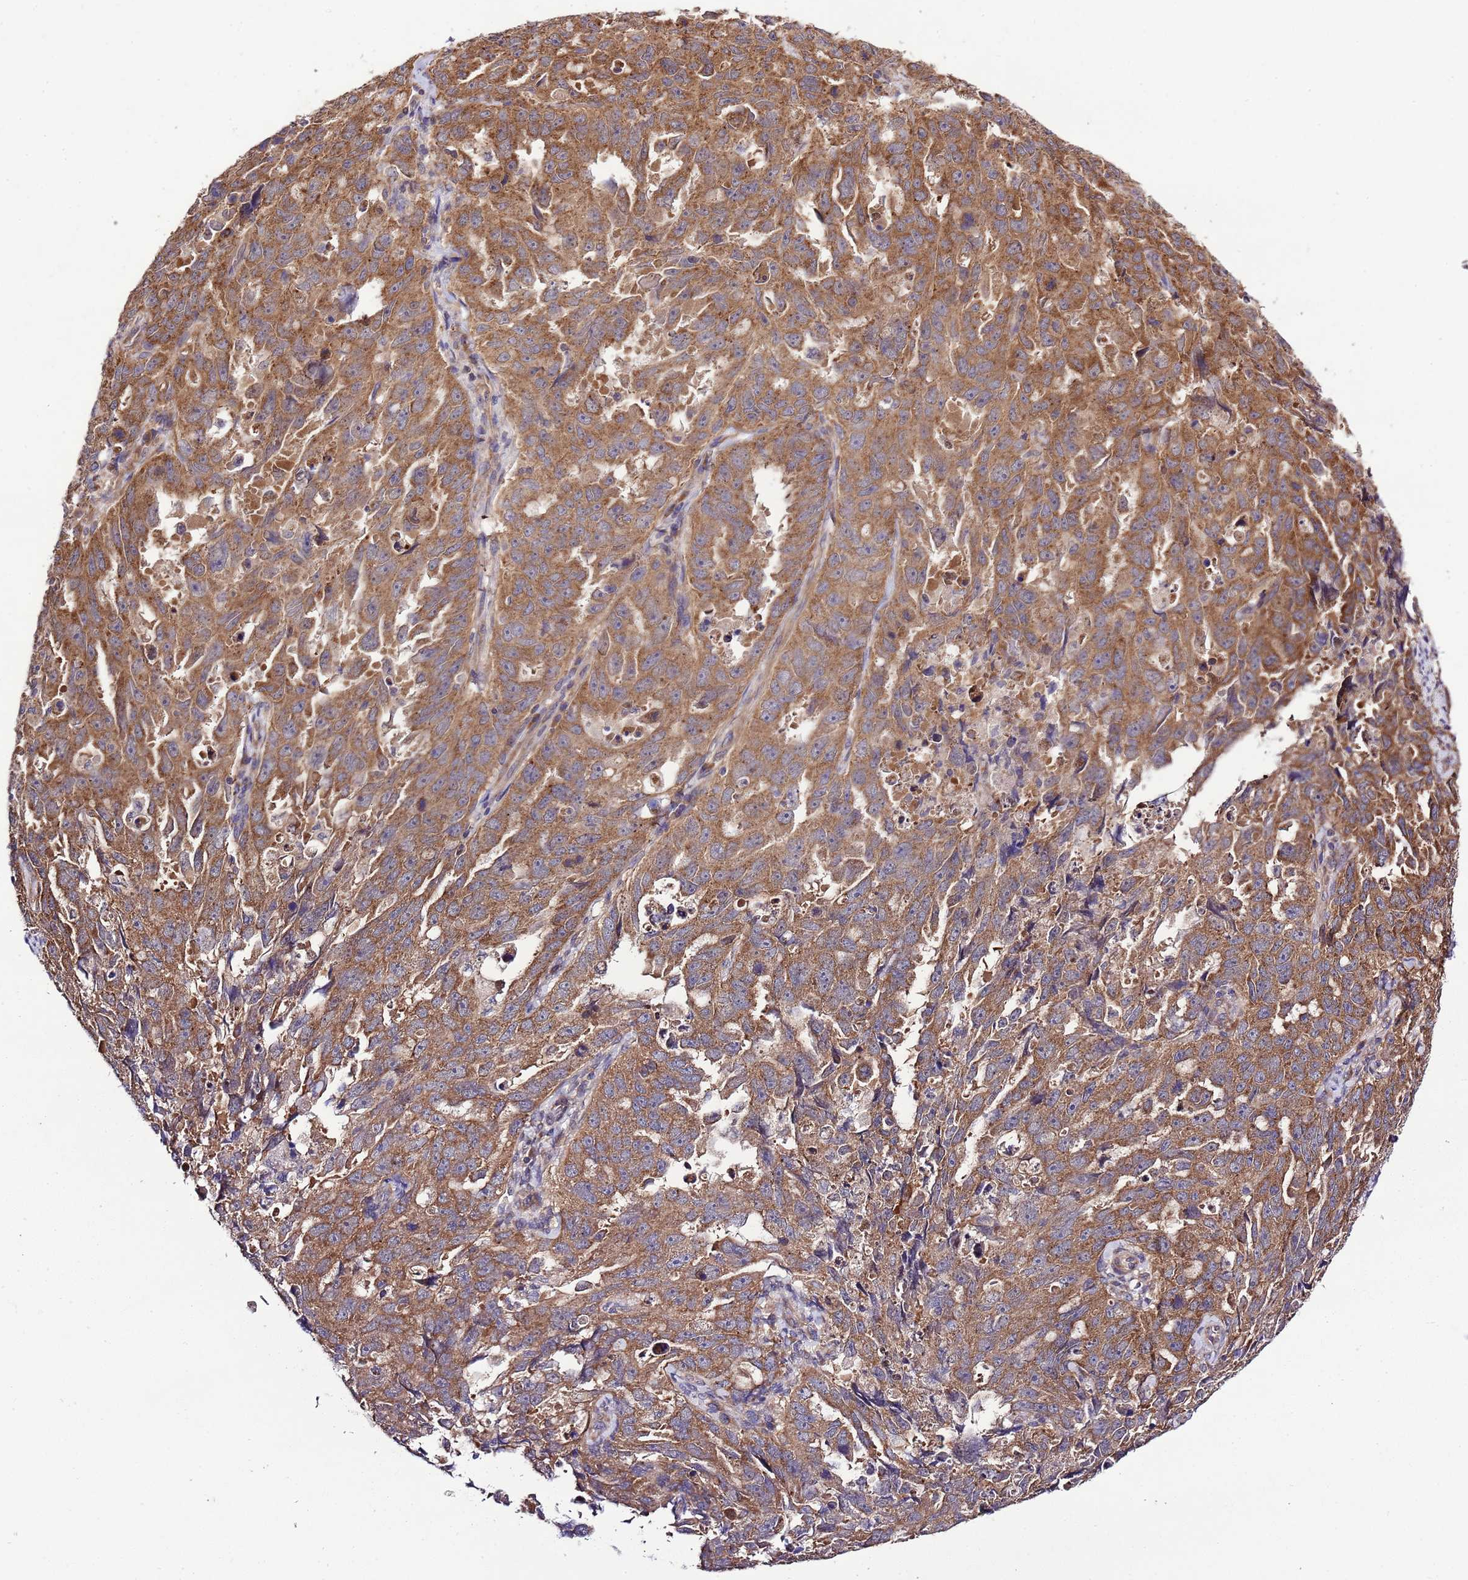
{"staining": {"intensity": "strong", "quantity": ">75%", "location": "cytoplasmic/membranous"}, "tissue": "endometrial cancer", "cell_type": "Tumor cells", "image_type": "cancer", "snomed": [{"axis": "morphology", "description": "Adenocarcinoma, NOS"}, {"axis": "topography", "description": "Endometrium"}], "caption": "The histopathology image demonstrates immunohistochemical staining of adenocarcinoma (endometrial). There is strong cytoplasmic/membranous positivity is seen in approximately >75% of tumor cells. (IHC, brightfield microscopy, high magnification).", "gene": "MFNG", "patient": {"sex": "female", "age": 65}}